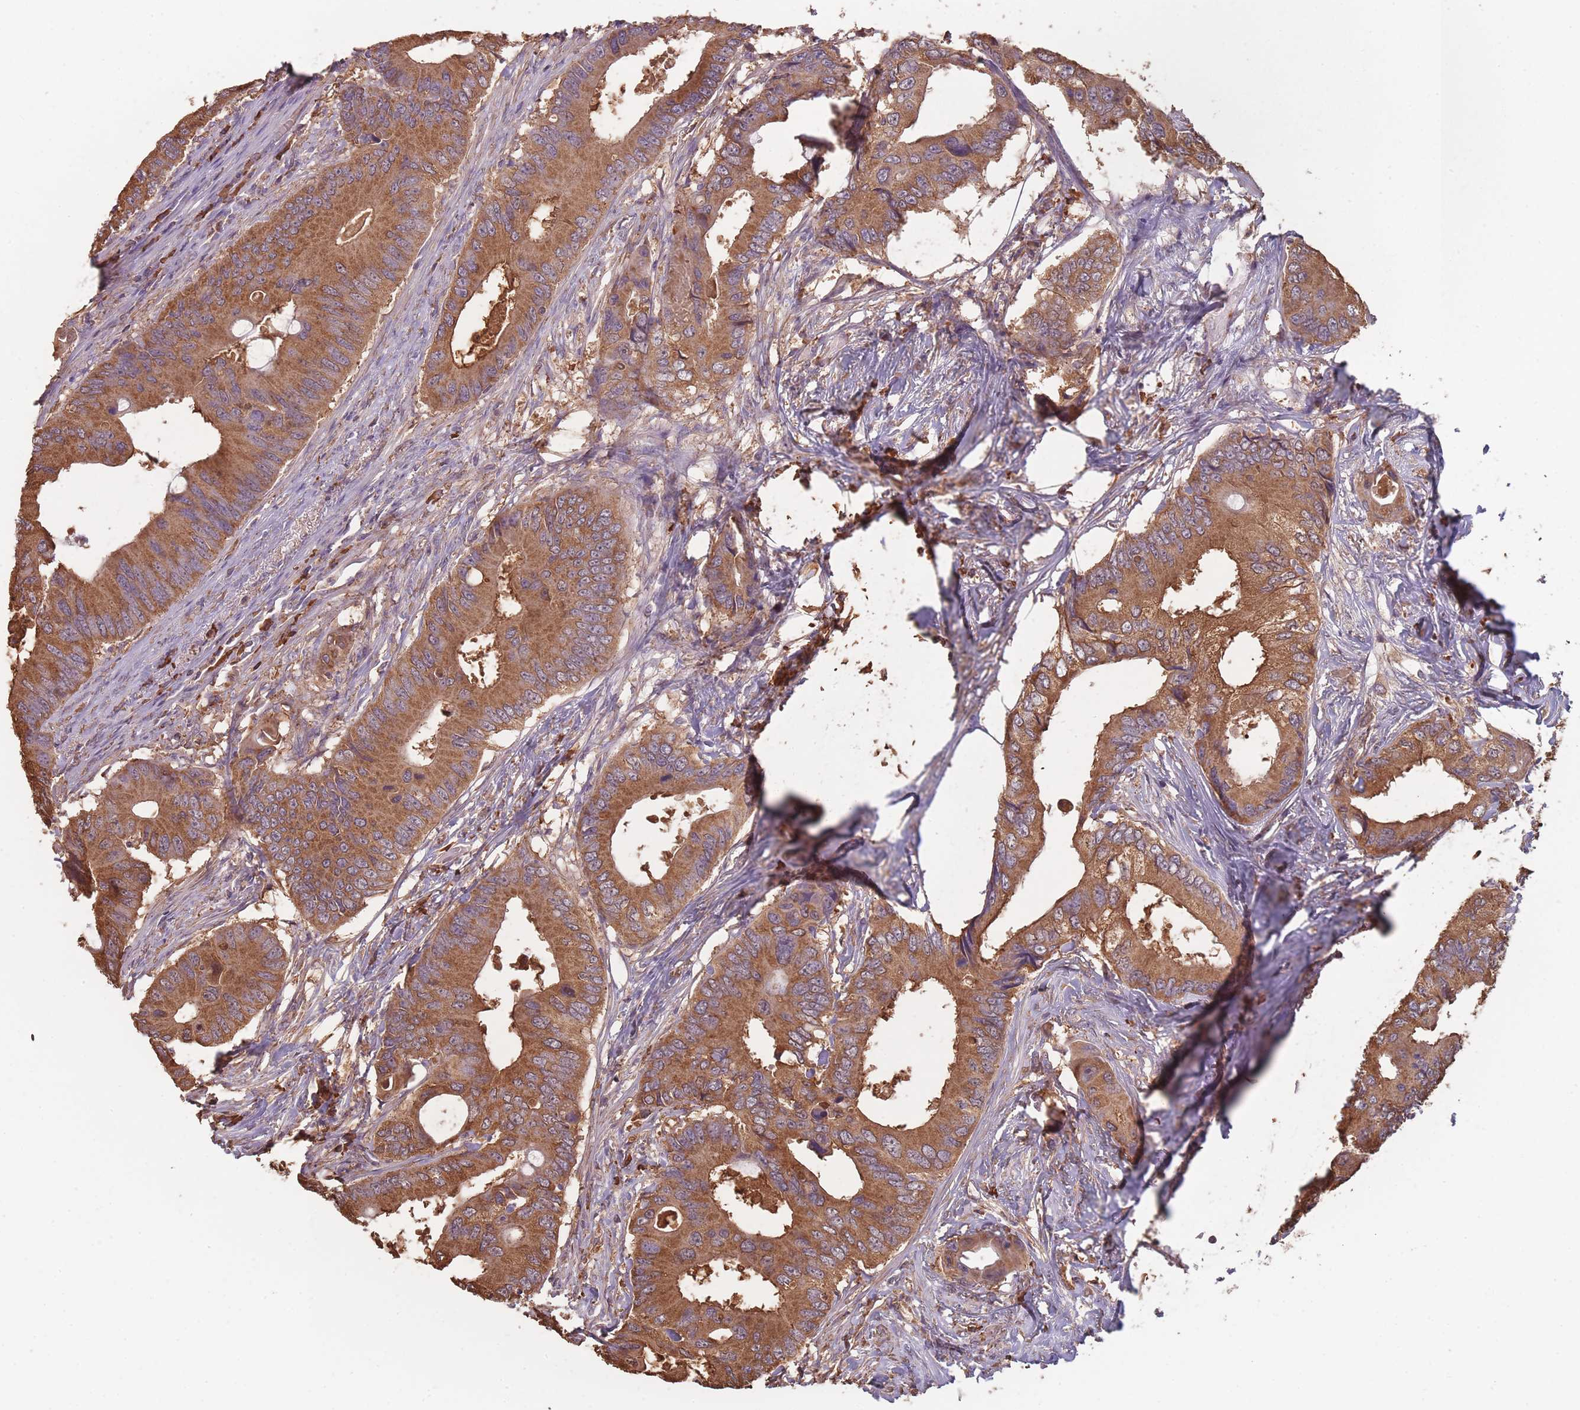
{"staining": {"intensity": "strong", "quantity": ">75%", "location": "cytoplasmic/membranous"}, "tissue": "colorectal cancer", "cell_type": "Tumor cells", "image_type": "cancer", "snomed": [{"axis": "morphology", "description": "Adenocarcinoma, NOS"}, {"axis": "topography", "description": "Colon"}], "caption": "IHC histopathology image of neoplastic tissue: colorectal cancer (adenocarcinoma) stained using immunohistochemistry (IHC) demonstrates high levels of strong protein expression localized specifically in the cytoplasmic/membranous of tumor cells, appearing as a cytoplasmic/membranous brown color.", "gene": "SANBR", "patient": {"sex": "male", "age": 71}}